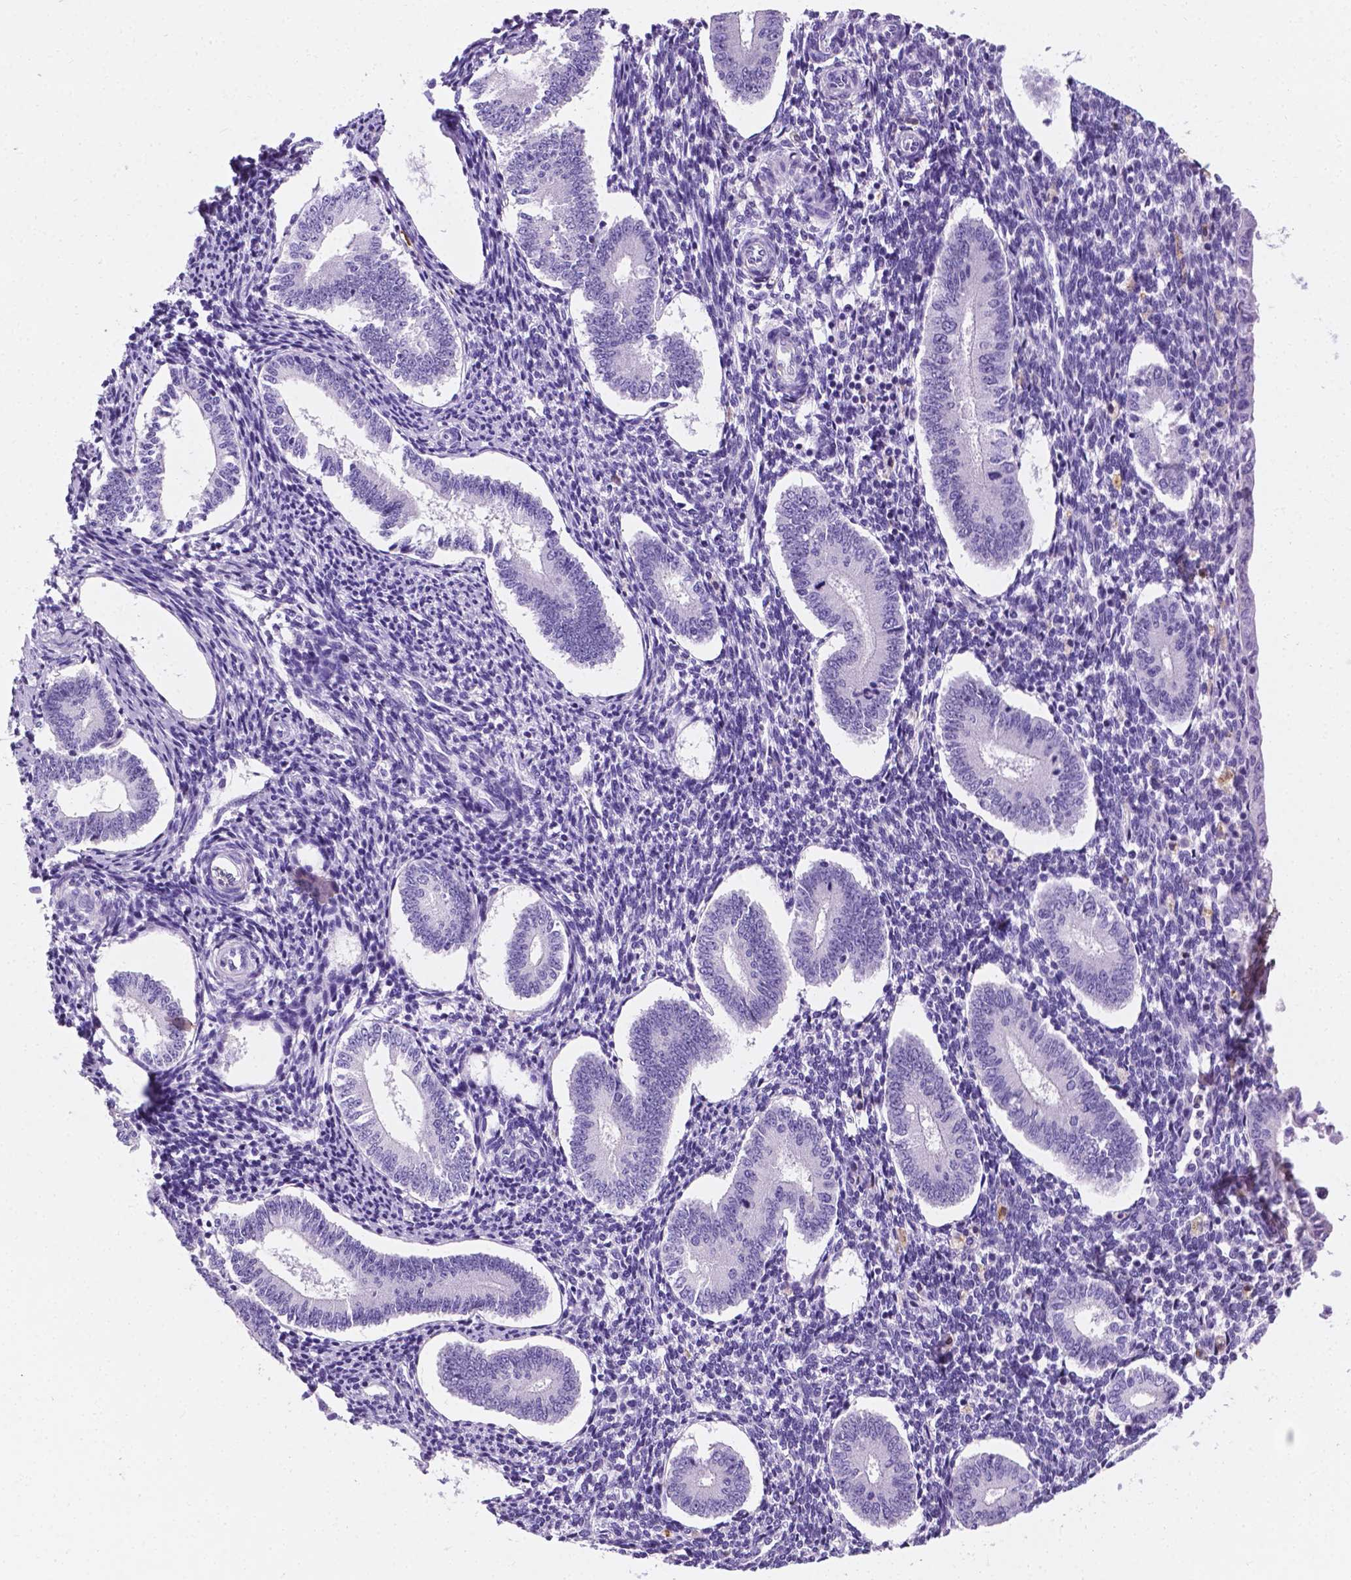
{"staining": {"intensity": "negative", "quantity": "none", "location": "none"}, "tissue": "endometrium", "cell_type": "Cells in endometrial stroma", "image_type": "normal", "snomed": [{"axis": "morphology", "description": "Normal tissue, NOS"}, {"axis": "topography", "description": "Endometrium"}], "caption": "Immunohistochemical staining of unremarkable endometrium demonstrates no significant staining in cells in endometrial stroma.", "gene": "APOE", "patient": {"sex": "female", "age": 40}}